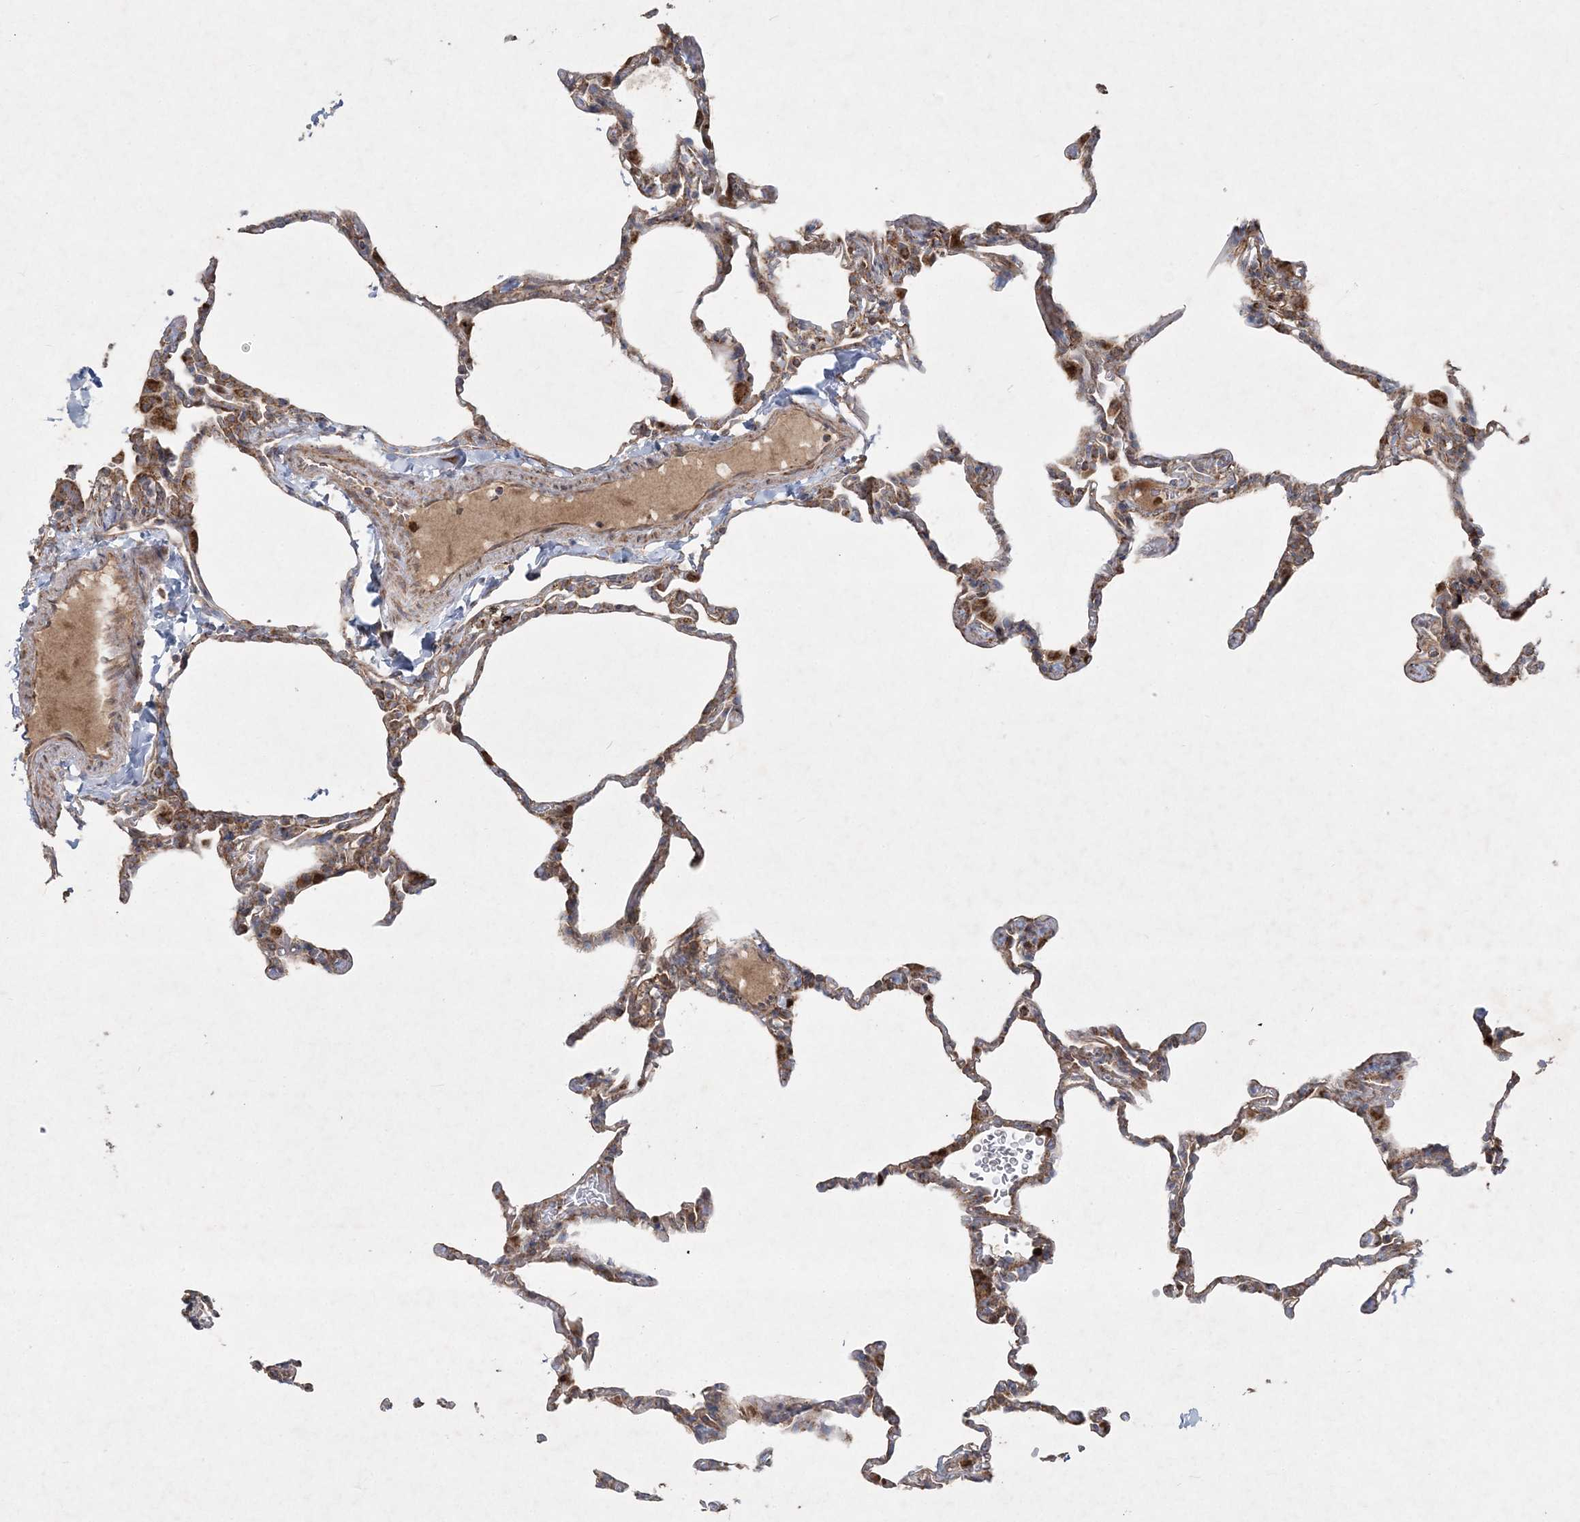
{"staining": {"intensity": "moderate", "quantity": "25%-75%", "location": "cytoplasmic/membranous"}, "tissue": "lung", "cell_type": "Alveolar cells", "image_type": "normal", "snomed": [{"axis": "morphology", "description": "Normal tissue, NOS"}, {"axis": "topography", "description": "Lung"}], "caption": "DAB immunohistochemical staining of normal human lung demonstrates moderate cytoplasmic/membranous protein staining in about 25%-75% of alveolar cells. (DAB (3,3'-diaminobenzidine) IHC, brown staining for protein, blue staining for nuclei).", "gene": "LRPPRC", "patient": {"sex": "male", "age": 20}}